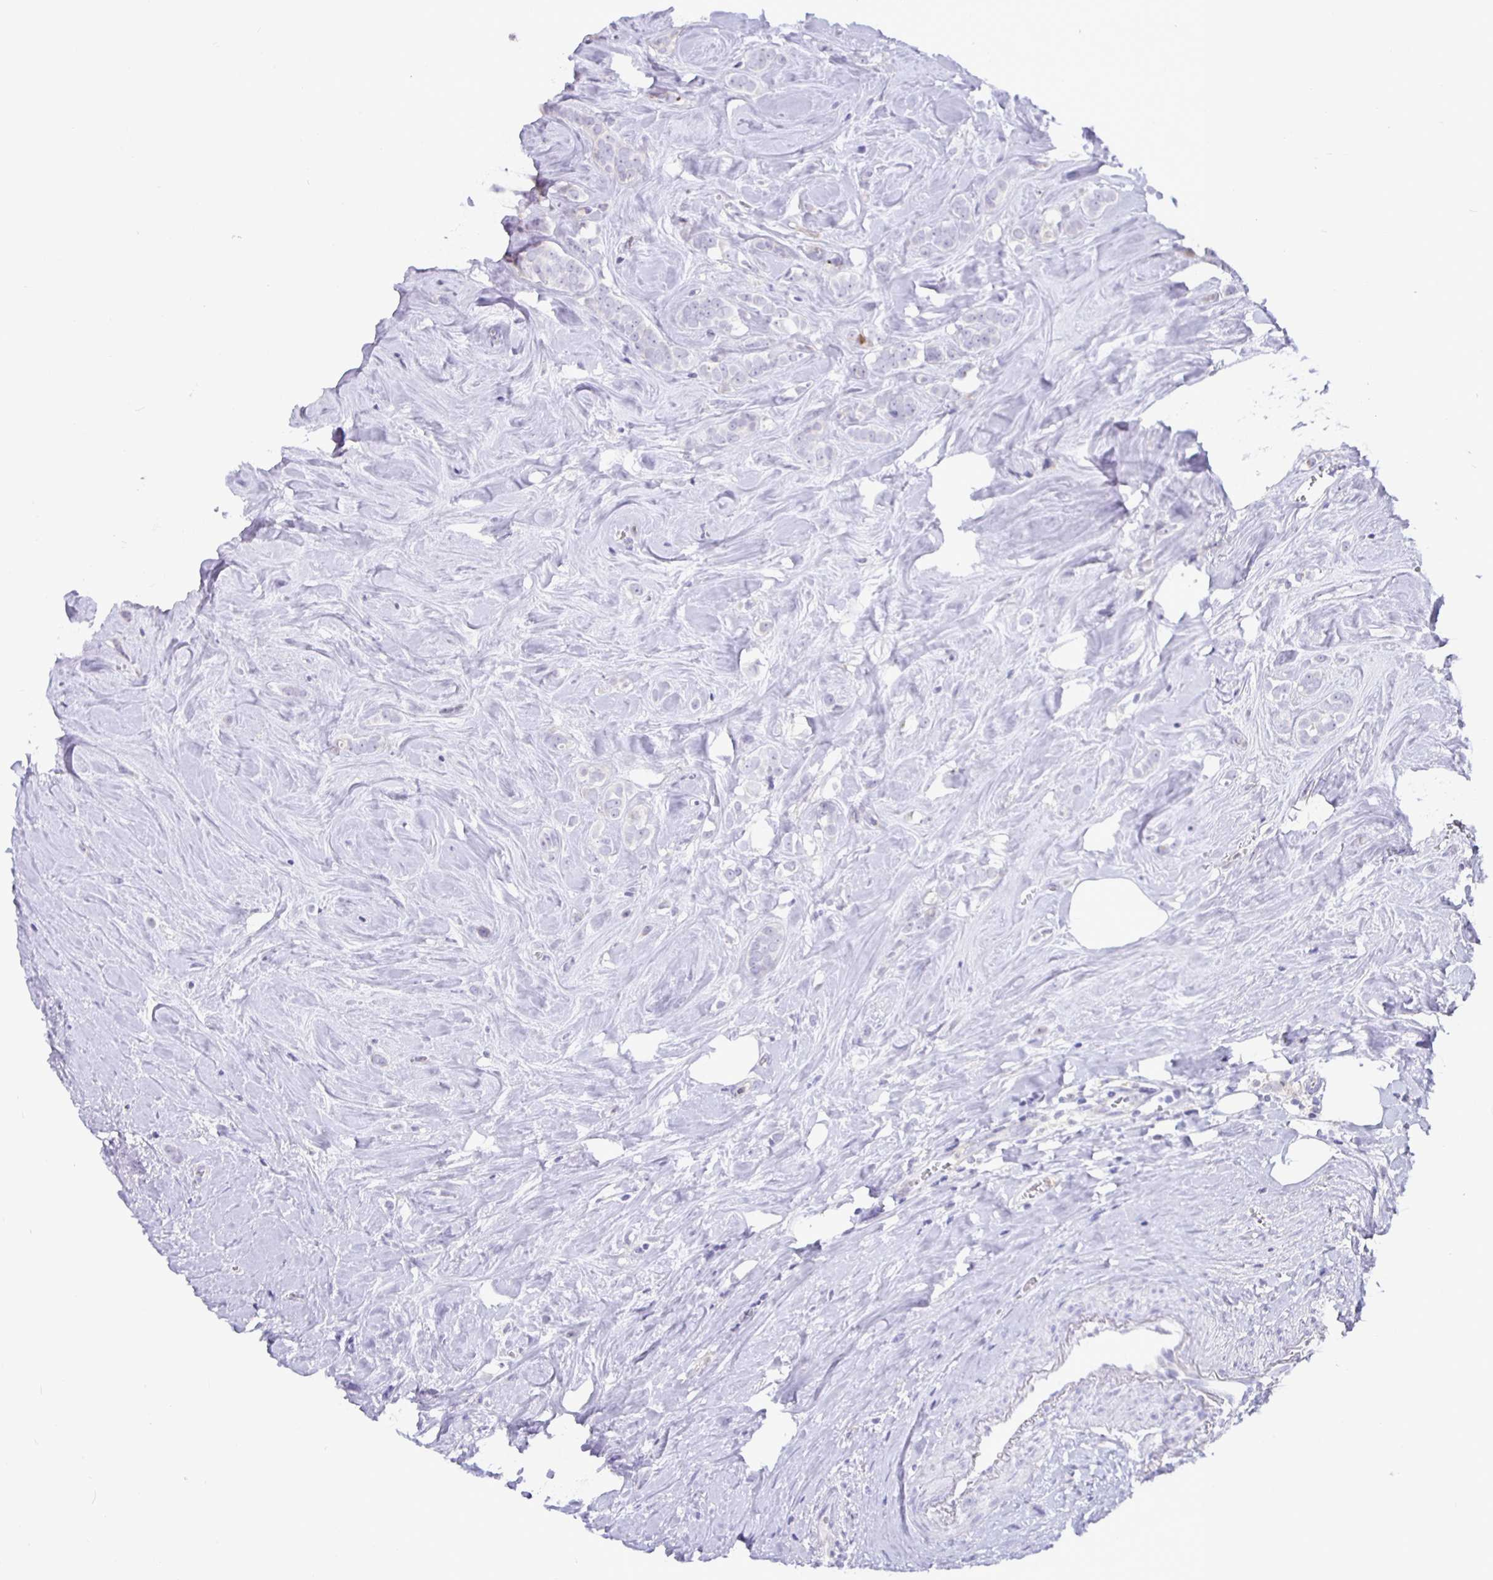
{"staining": {"intensity": "negative", "quantity": "none", "location": "none"}, "tissue": "breast cancer", "cell_type": "Tumor cells", "image_type": "cancer", "snomed": [{"axis": "morphology", "description": "Duct carcinoma"}, {"axis": "topography", "description": "Breast"}], "caption": "Human breast cancer stained for a protein using IHC reveals no staining in tumor cells.", "gene": "SIRPA", "patient": {"sex": "female", "age": 80}}